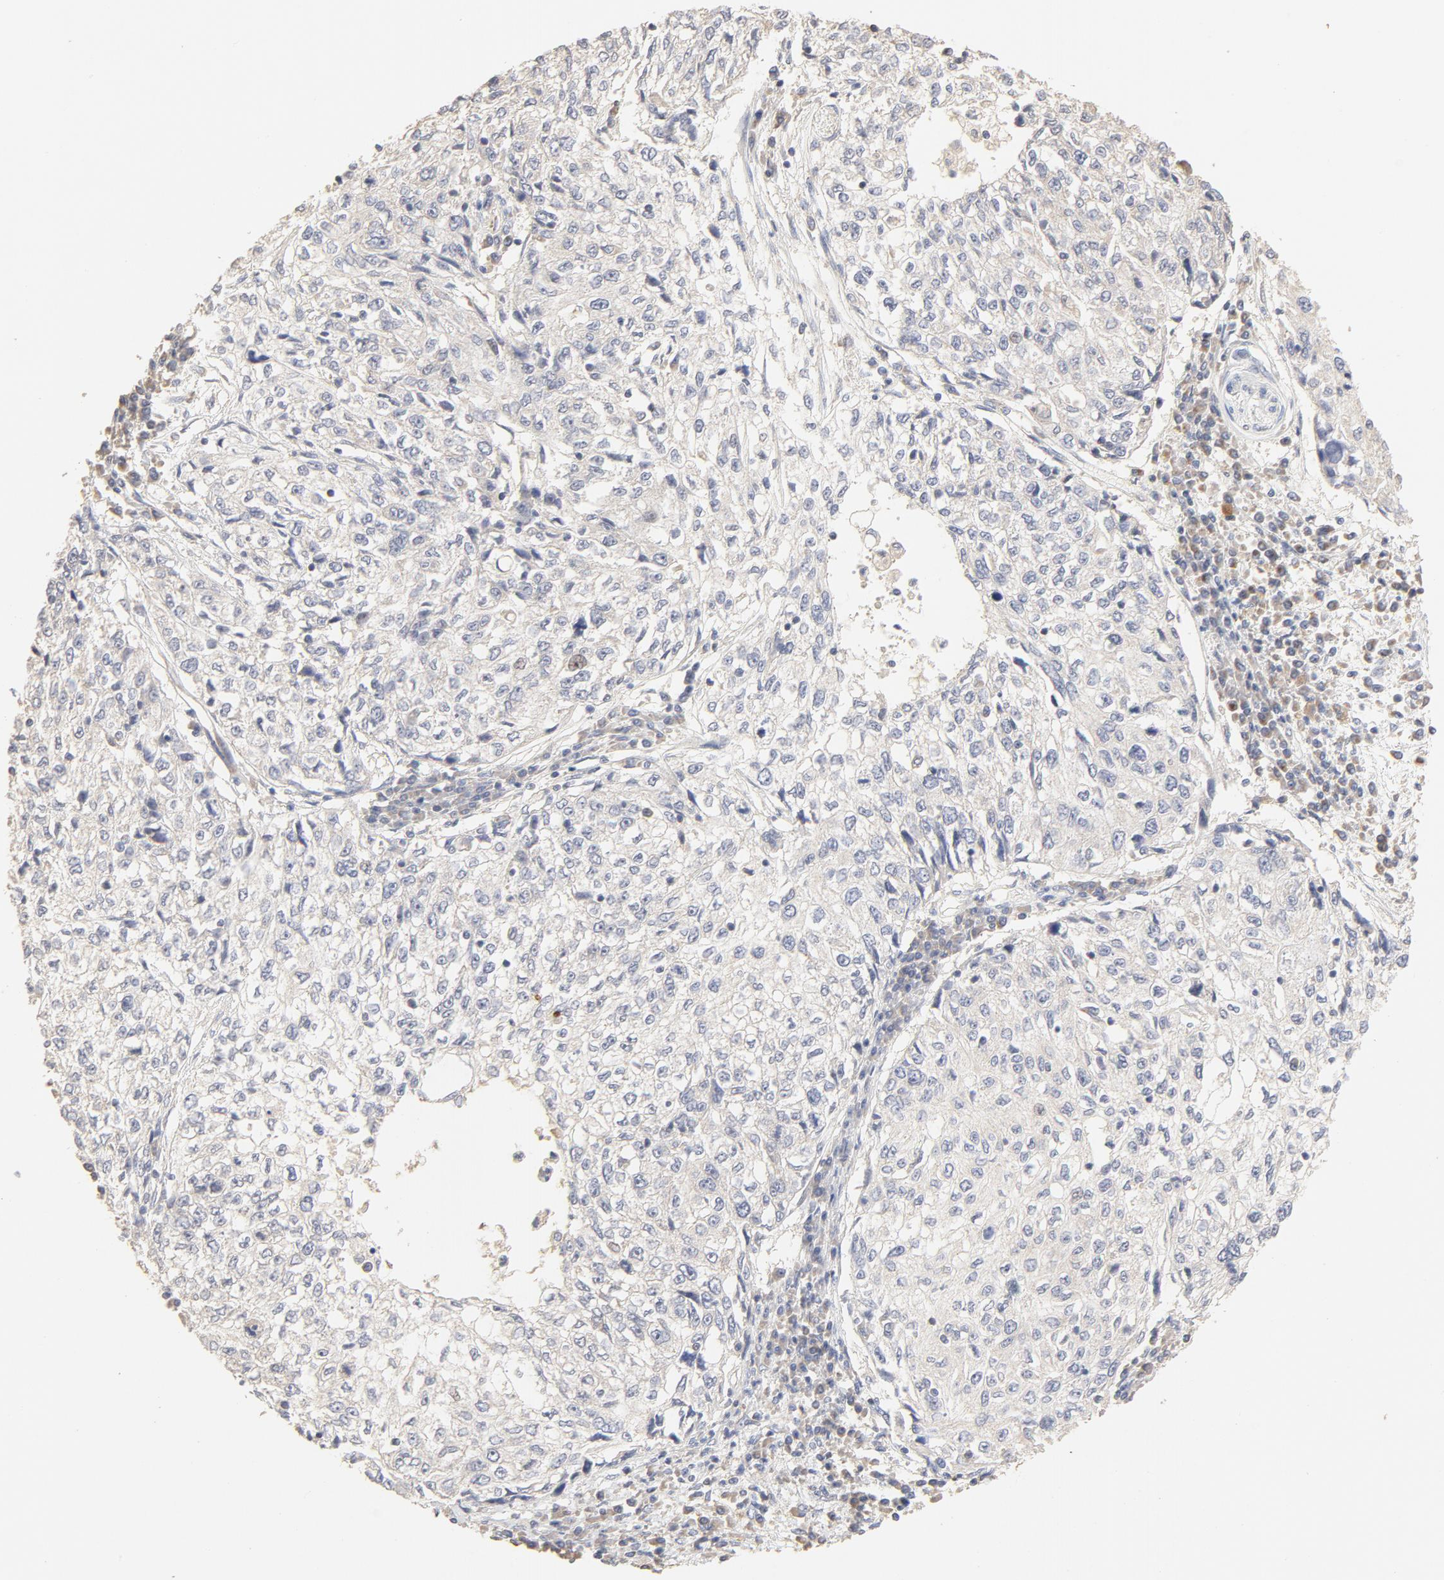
{"staining": {"intensity": "negative", "quantity": "none", "location": "none"}, "tissue": "cervical cancer", "cell_type": "Tumor cells", "image_type": "cancer", "snomed": [{"axis": "morphology", "description": "Squamous cell carcinoma, NOS"}, {"axis": "topography", "description": "Cervix"}], "caption": "Tumor cells show no significant positivity in cervical squamous cell carcinoma. (IHC, brightfield microscopy, high magnification).", "gene": "FCGBP", "patient": {"sex": "female", "age": 57}}